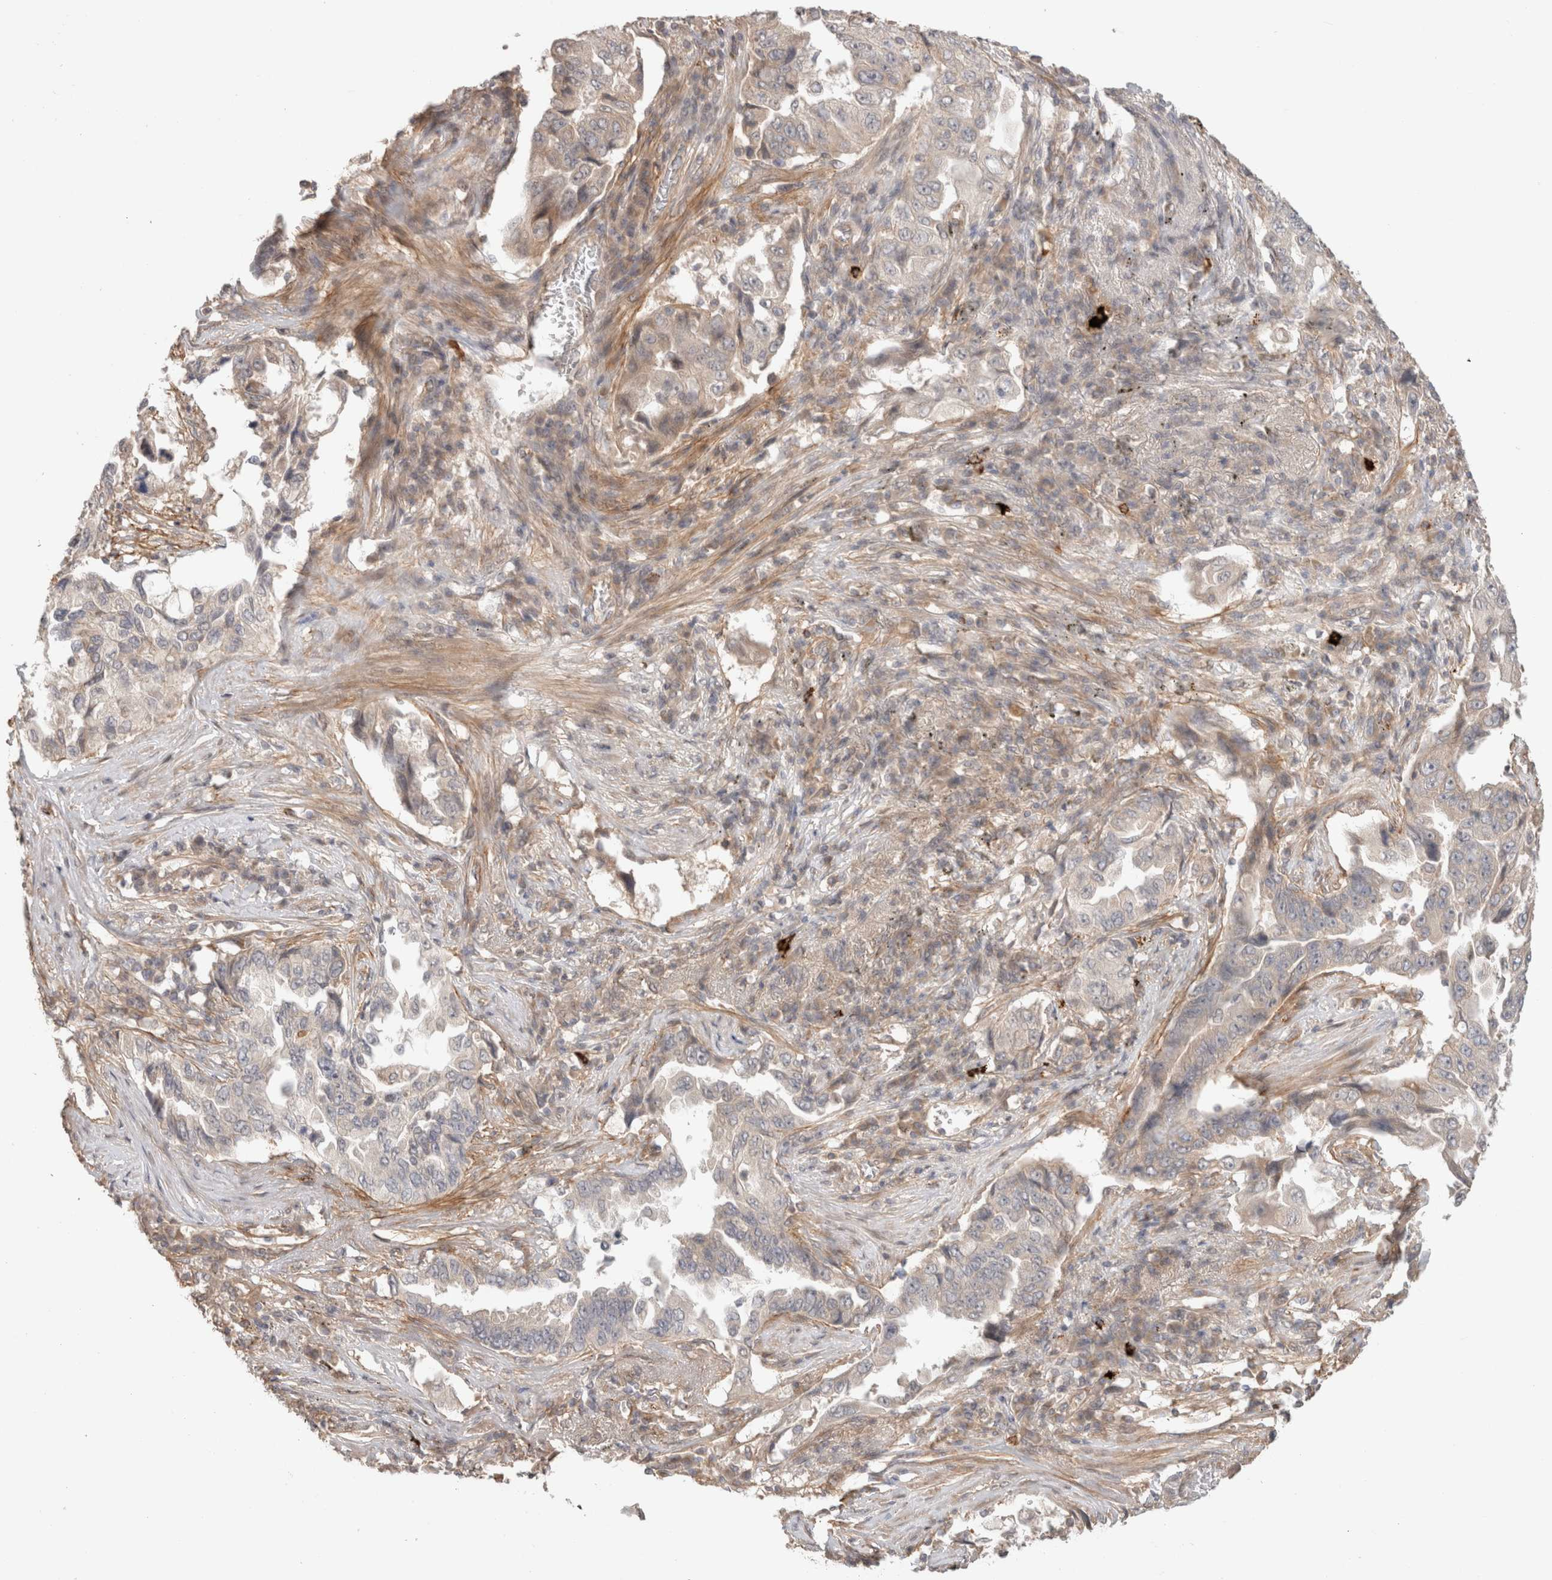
{"staining": {"intensity": "negative", "quantity": "none", "location": "none"}, "tissue": "lung cancer", "cell_type": "Tumor cells", "image_type": "cancer", "snomed": [{"axis": "morphology", "description": "Adenocarcinoma, NOS"}, {"axis": "topography", "description": "Lung"}], "caption": "High power microscopy histopathology image of an immunohistochemistry photomicrograph of lung adenocarcinoma, revealing no significant expression in tumor cells.", "gene": "HSPG2", "patient": {"sex": "female", "age": 51}}